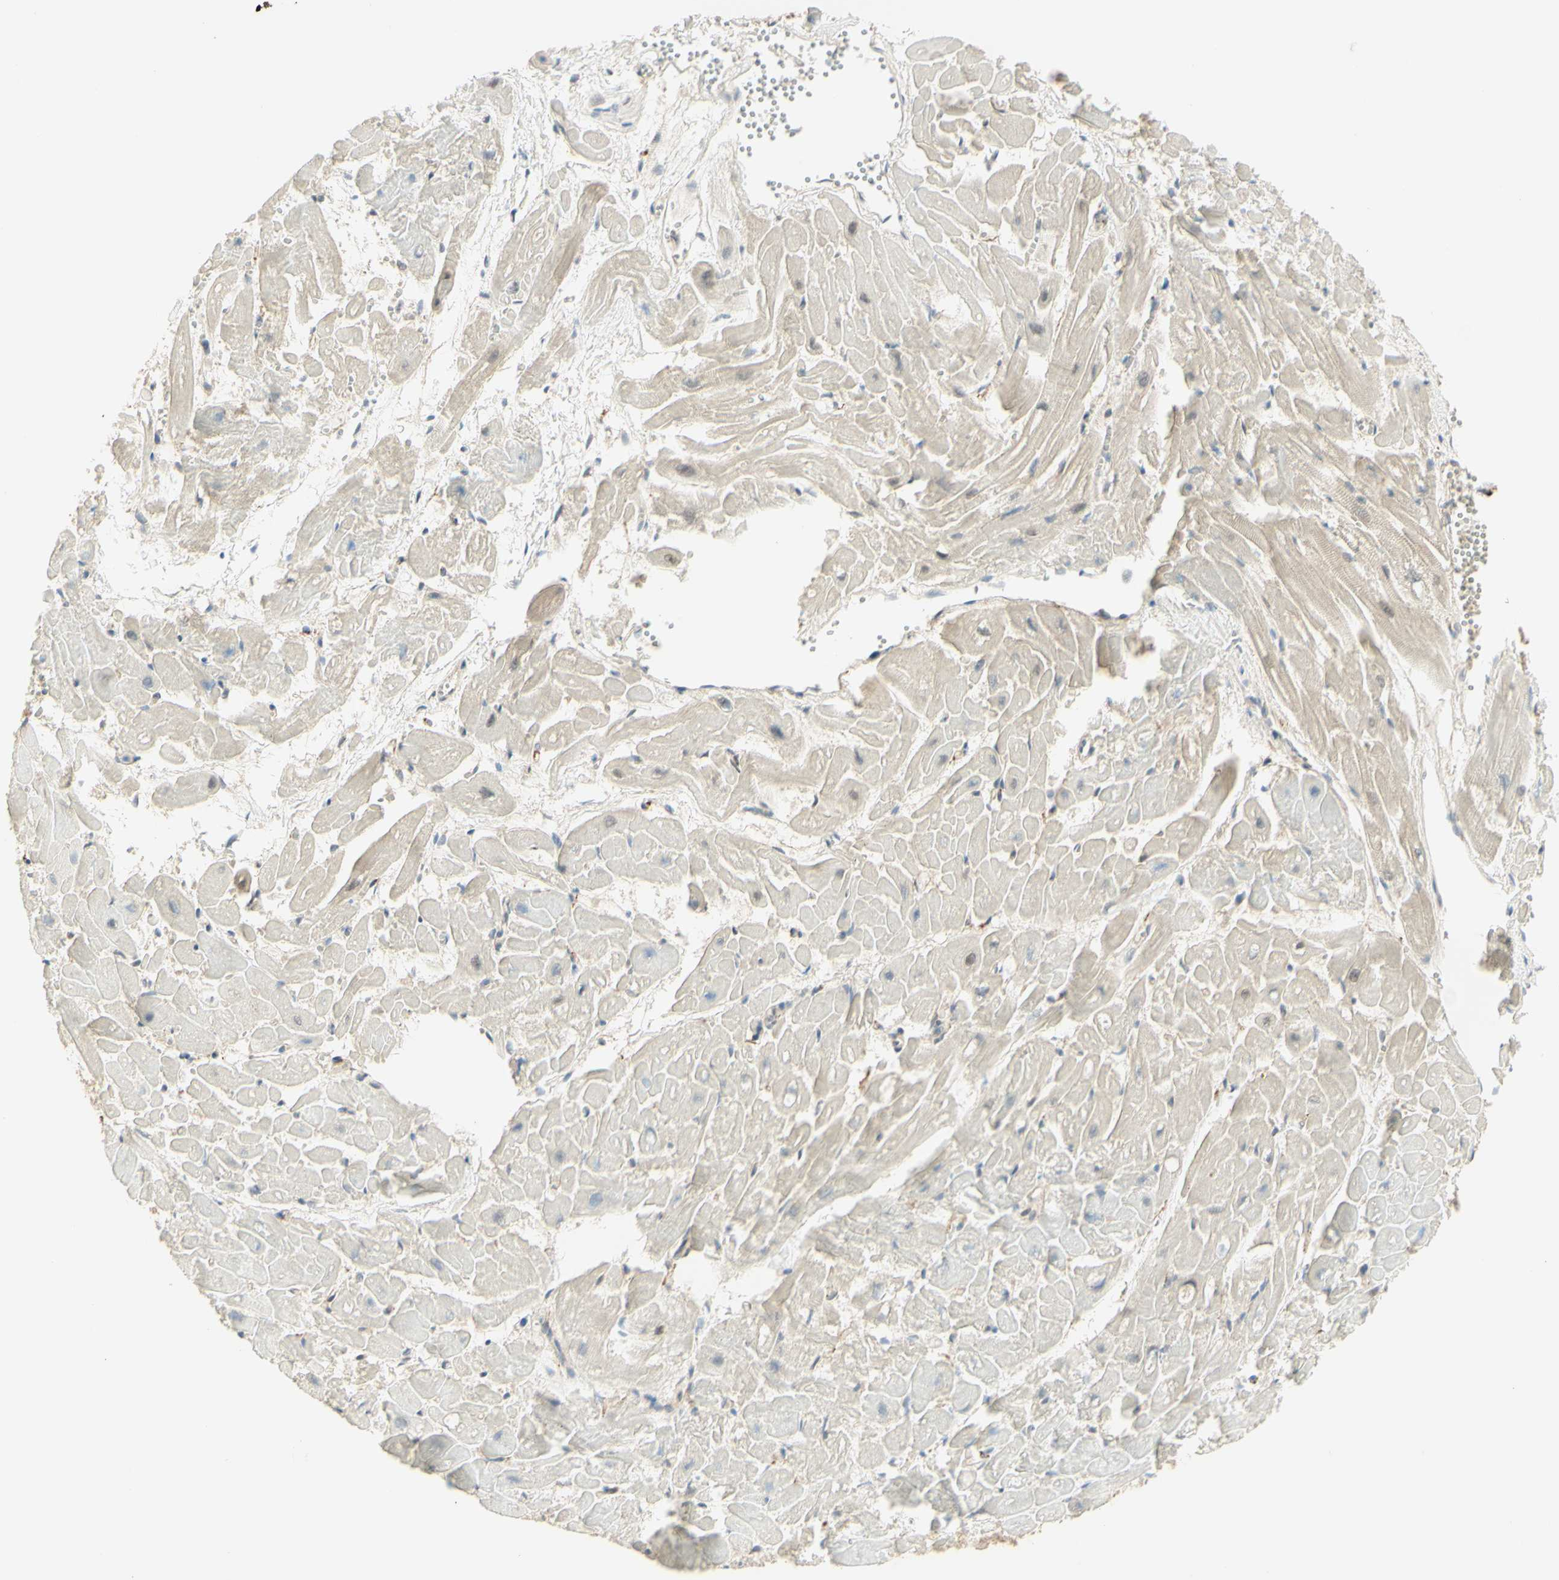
{"staining": {"intensity": "weak", "quantity": "<25%", "location": "cytoplasmic/membranous"}, "tissue": "heart muscle", "cell_type": "Cardiomyocytes", "image_type": "normal", "snomed": [{"axis": "morphology", "description": "Normal tissue, NOS"}, {"axis": "topography", "description": "Heart"}], "caption": "This is an immunohistochemistry (IHC) histopathology image of normal heart muscle. There is no expression in cardiomyocytes.", "gene": "ANGPT2", "patient": {"sex": "female", "age": 19}}